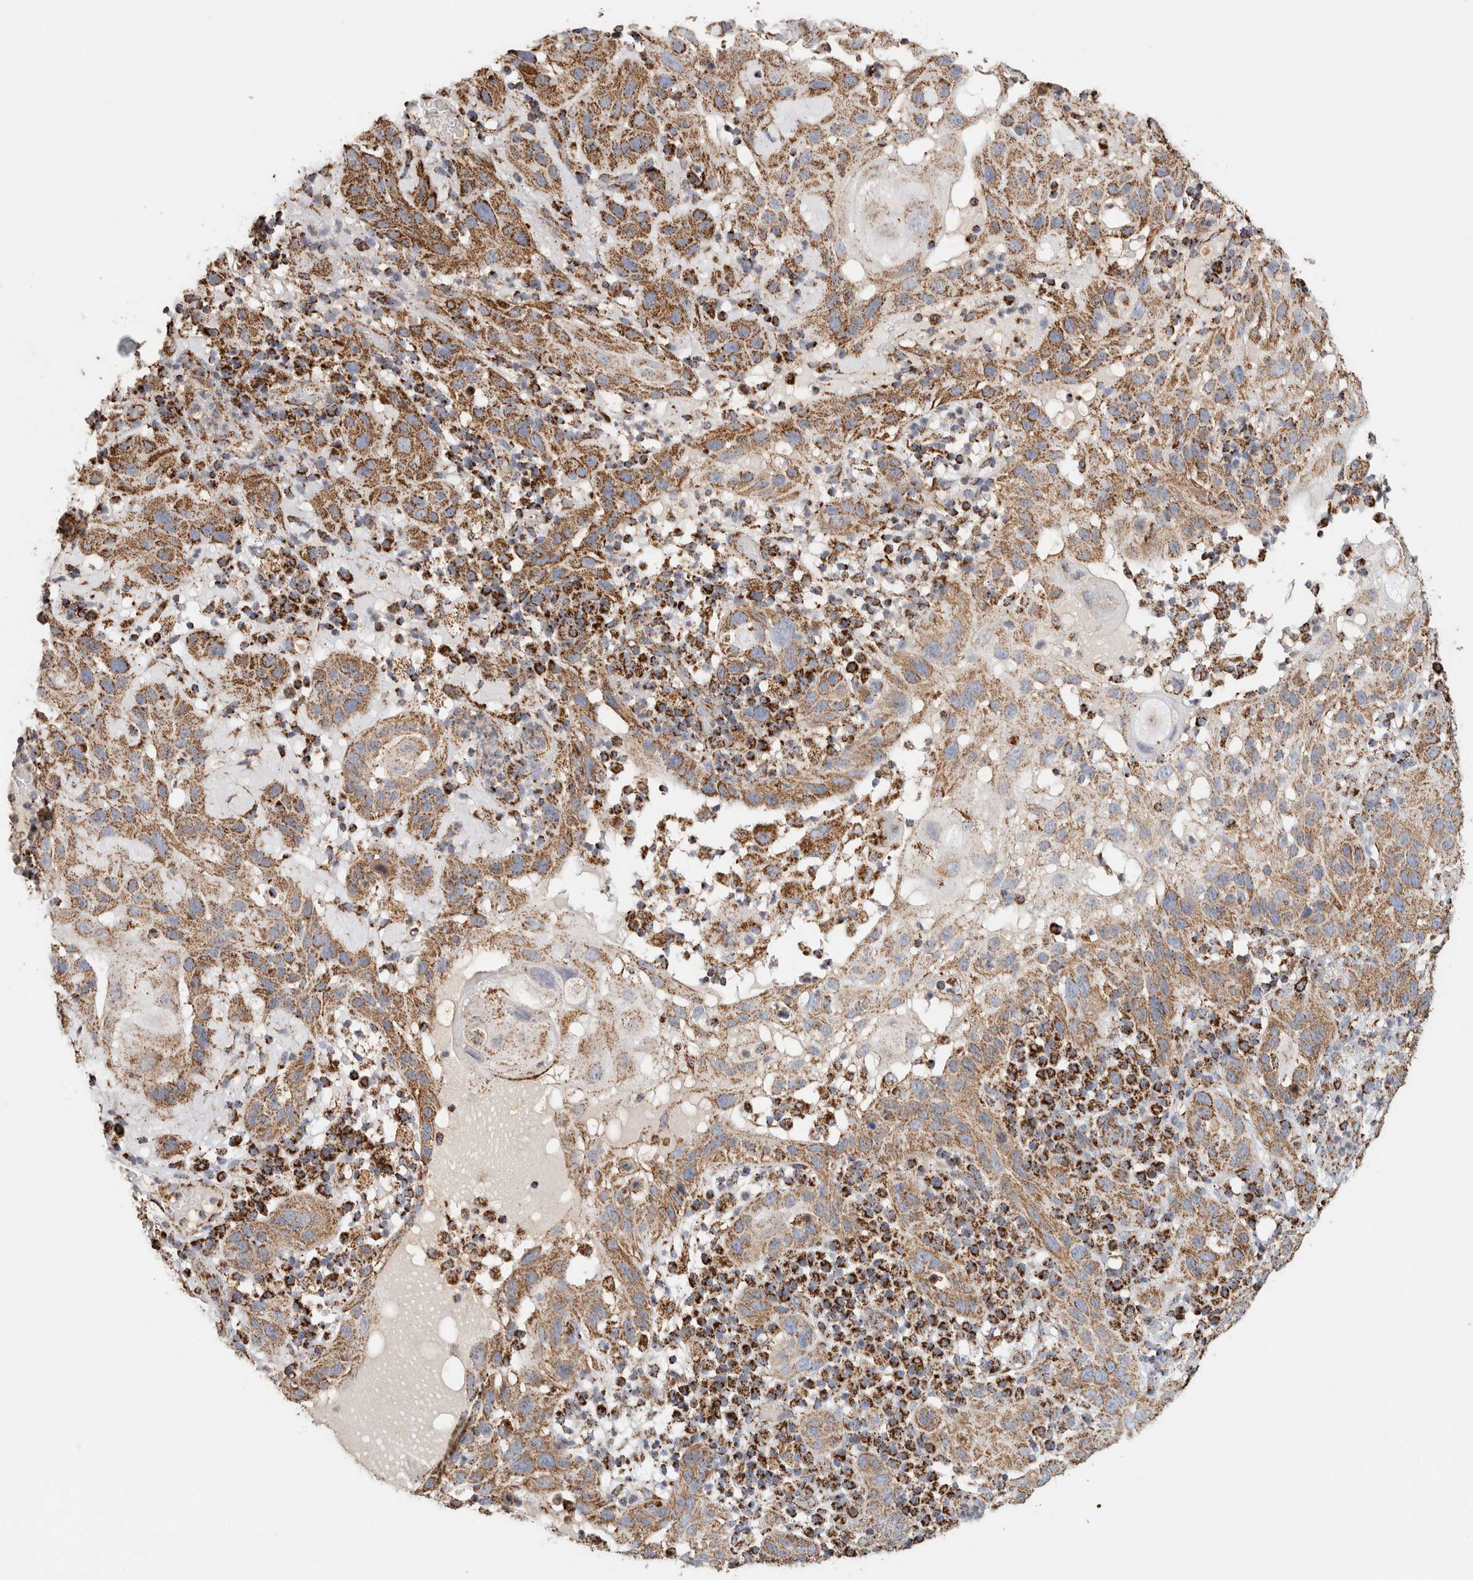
{"staining": {"intensity": "moderate", "quantity": ">75%", "location": "cytoplasmic/membranous"}, "tissue": "skin cancer", "cell_type": "Tumor cells", "image_type": "cancer", "snomed": [{"axis": "morphology", "description": "Normal tissue, NOS"}, {"axis": "morphology", "description": "Squamous cell carcinoma, NOS"}, {"axis": "topography", "description": "Skin"}], "caption": "Tumor cells show medium levels of moderate cytoplasmic/membranous staining in approximately >75% of cells in human skin squamous cell carcinoma.", "gene": "C1QBP", "patient": {"sex": "female", "age": 96}}